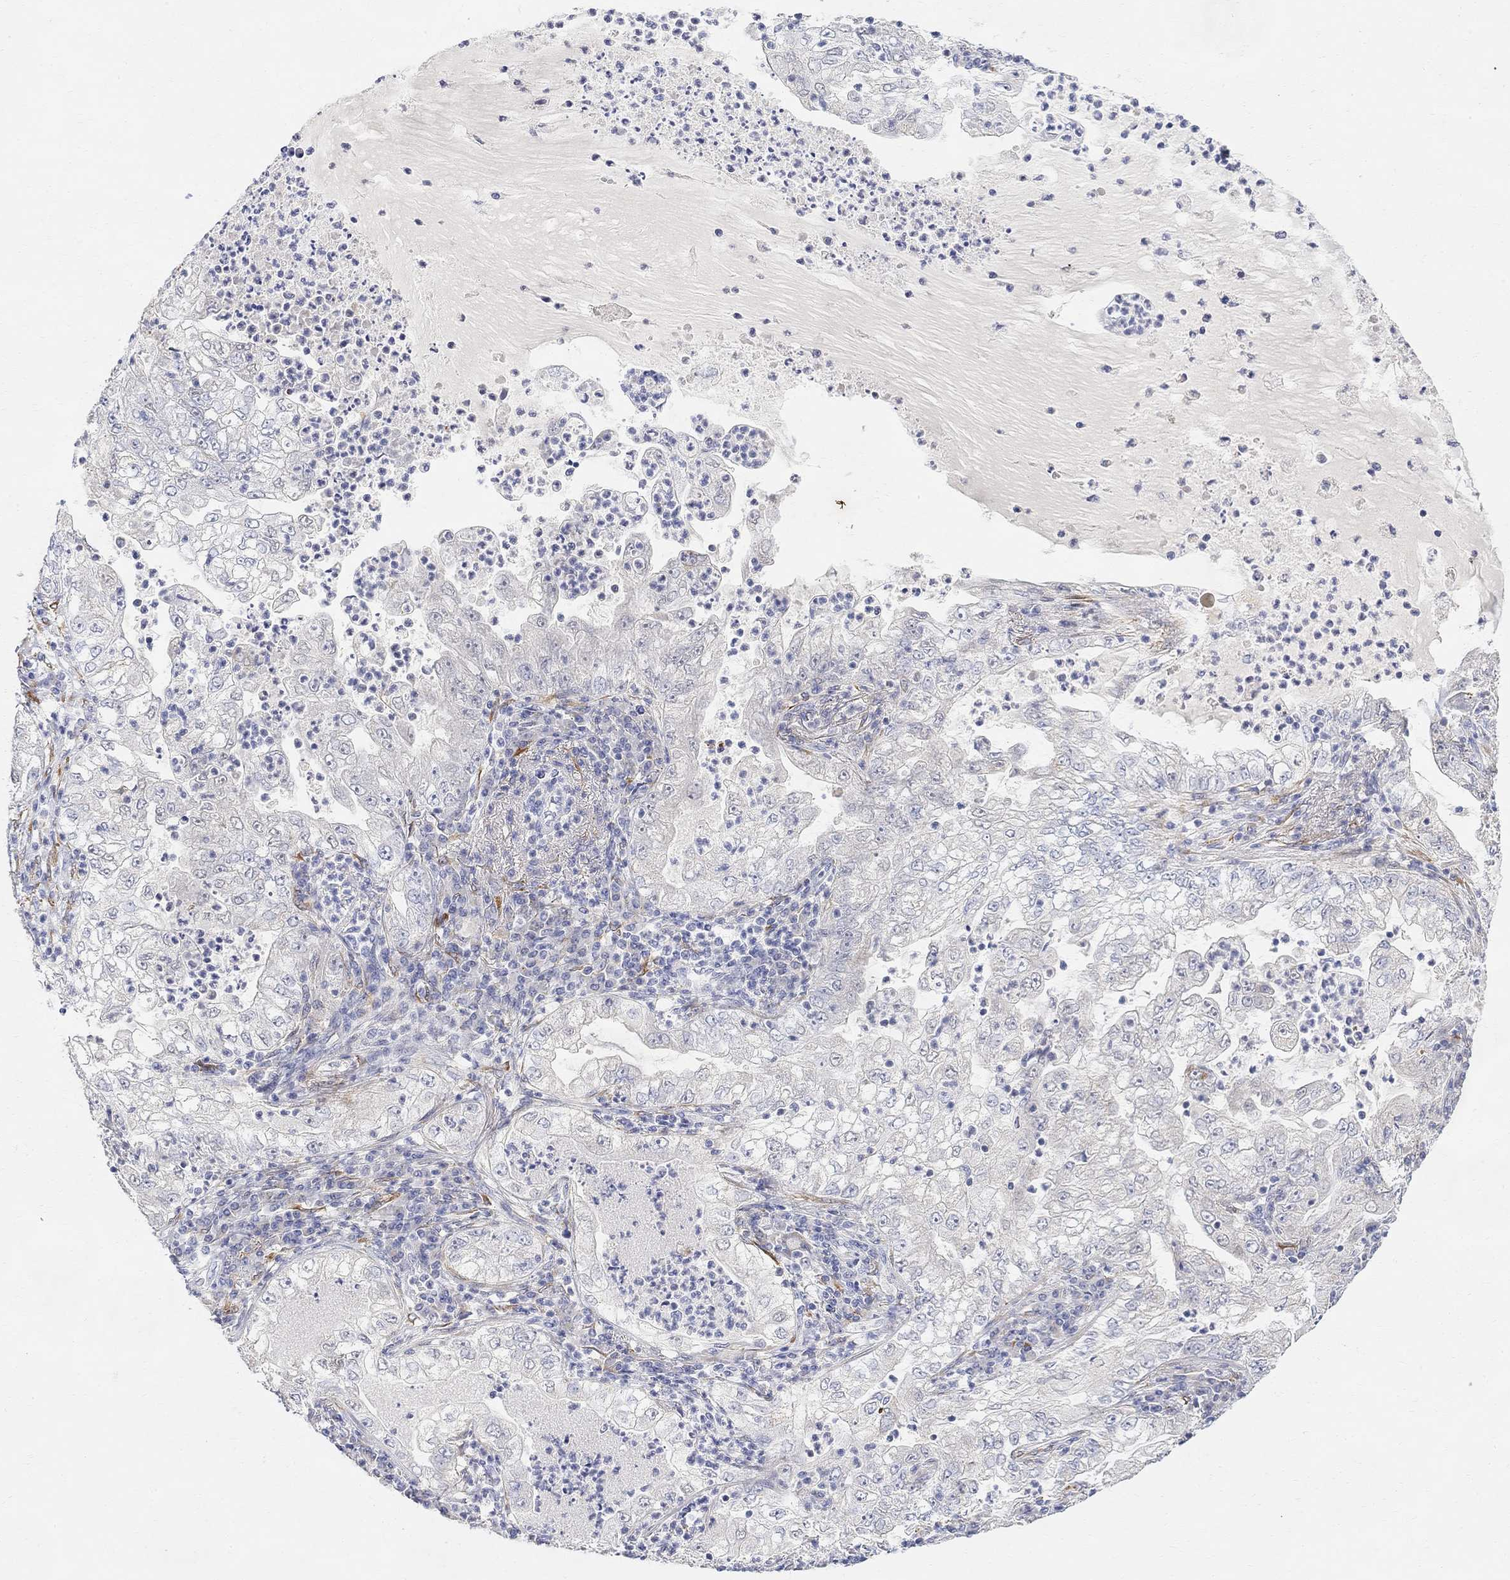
{"staining": {"intensity": "negative", "quantity": "none", "location": "none"}, "tissue": "lung cancer", "cell_type": "Tumor cells", "image_type": "cancer", "snomed": [{"axis": "morphology", "description": "Adenocarcinoma, NOS"}, {"axis": "topography", "description": "Lung"}], "caption": "The image reveals no significant expression in tumor cells of adenocarcinoma (lung).", "gene": "FNDC5", "patient": {"sex": "female", "age": 73}}